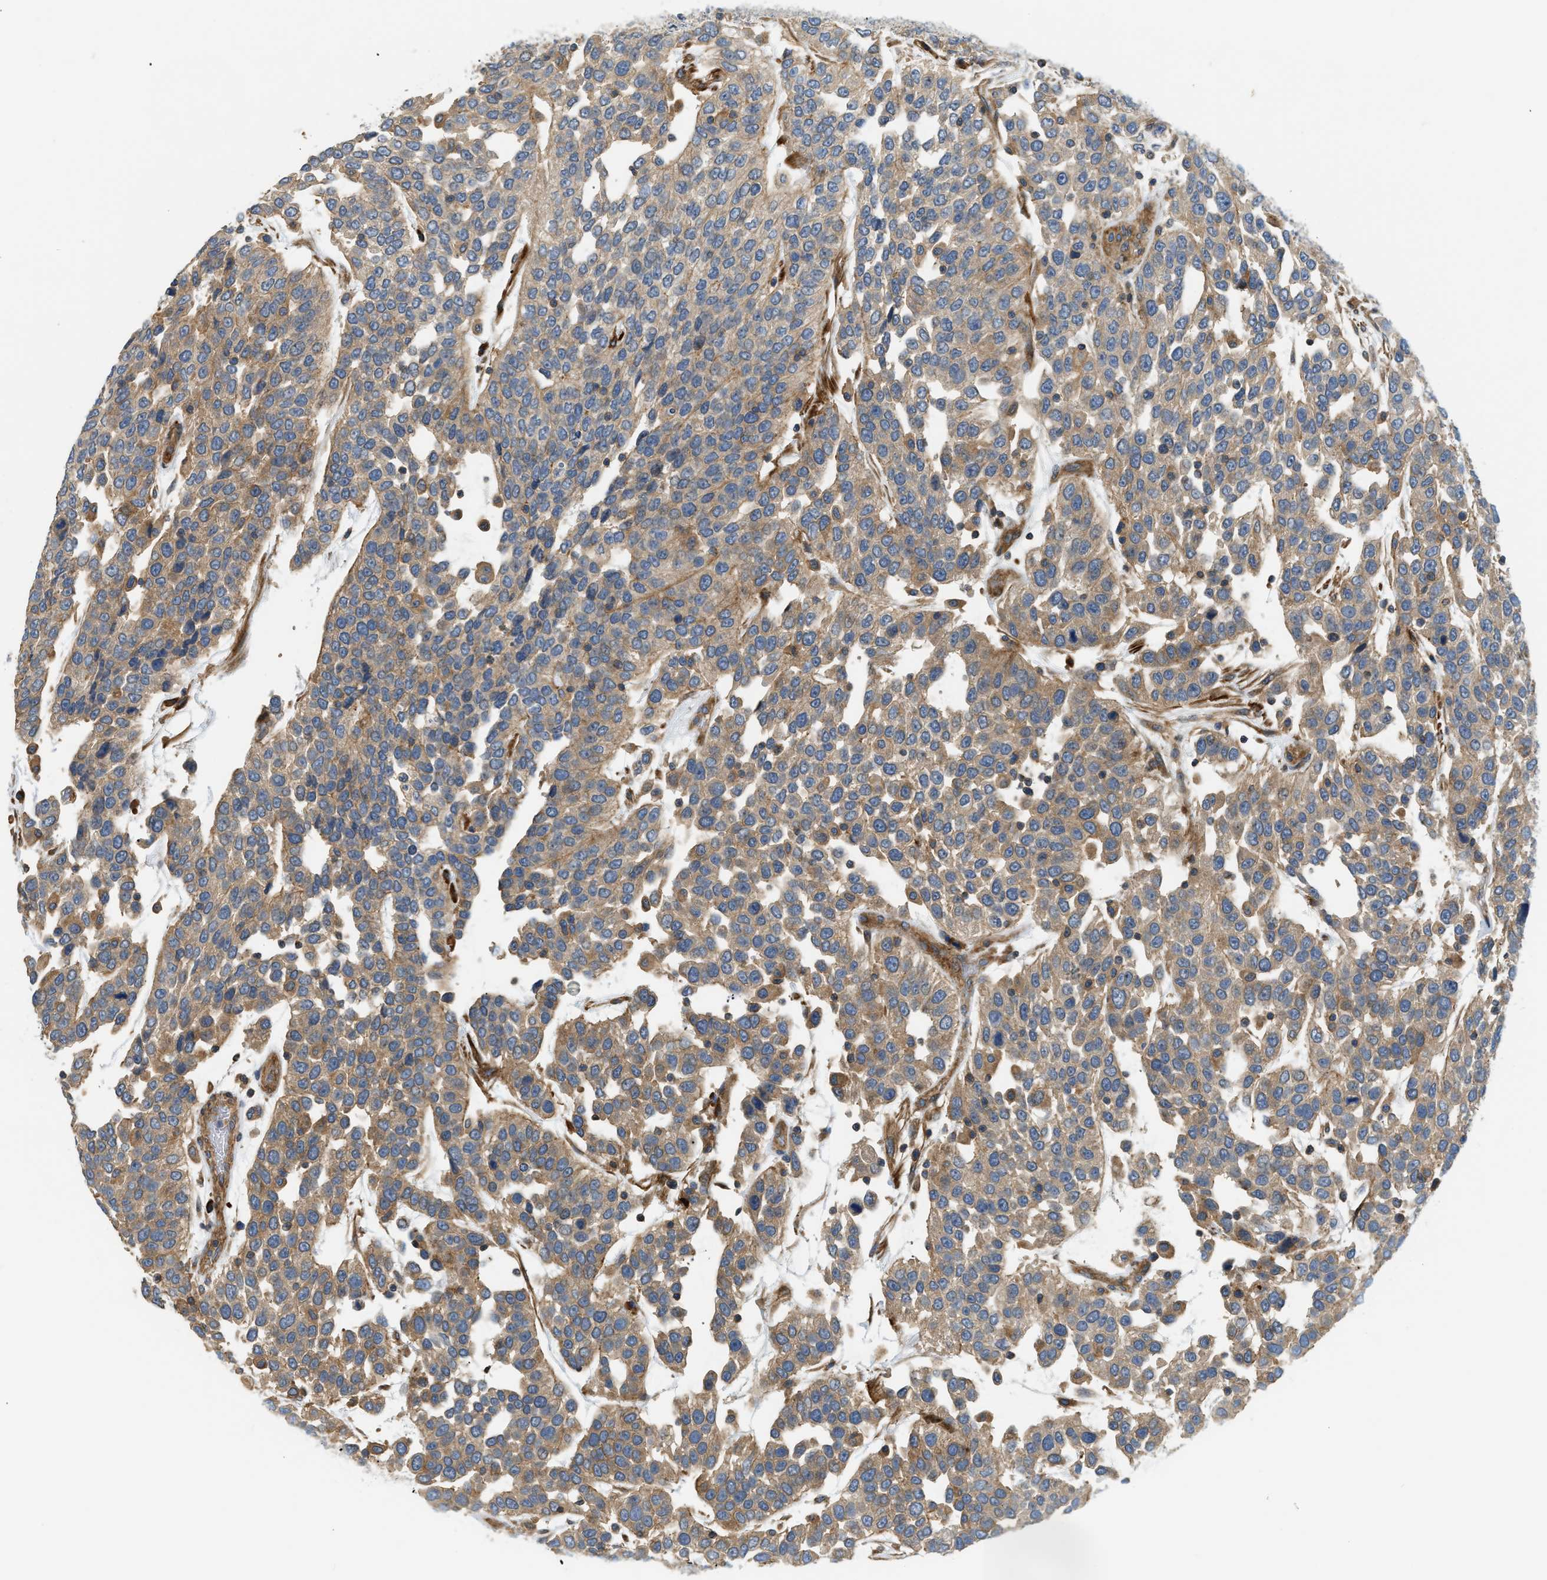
{"staining": {"intensity": "moderate", "quantity": ">75%", "location": "cytoplasmic/membranous"}, "tissue": "urothelial cancer", "cell_type": "Tumor cells", "image_type": "cancer", "snomed": [{"axis": "morphology", "description": "Urothelial carcinoma, High grade"}, {"axis": "topography", "description": "Urinary bladder"}], "caption": "The image shows staining of urothelial carcinoma (high-grade), revealing moderate cytoplasmic/membranous protein staining (brown color) within tumor cells.", "gene": "BTN3A2", "patient": {"sex": "female", "age": 80}}